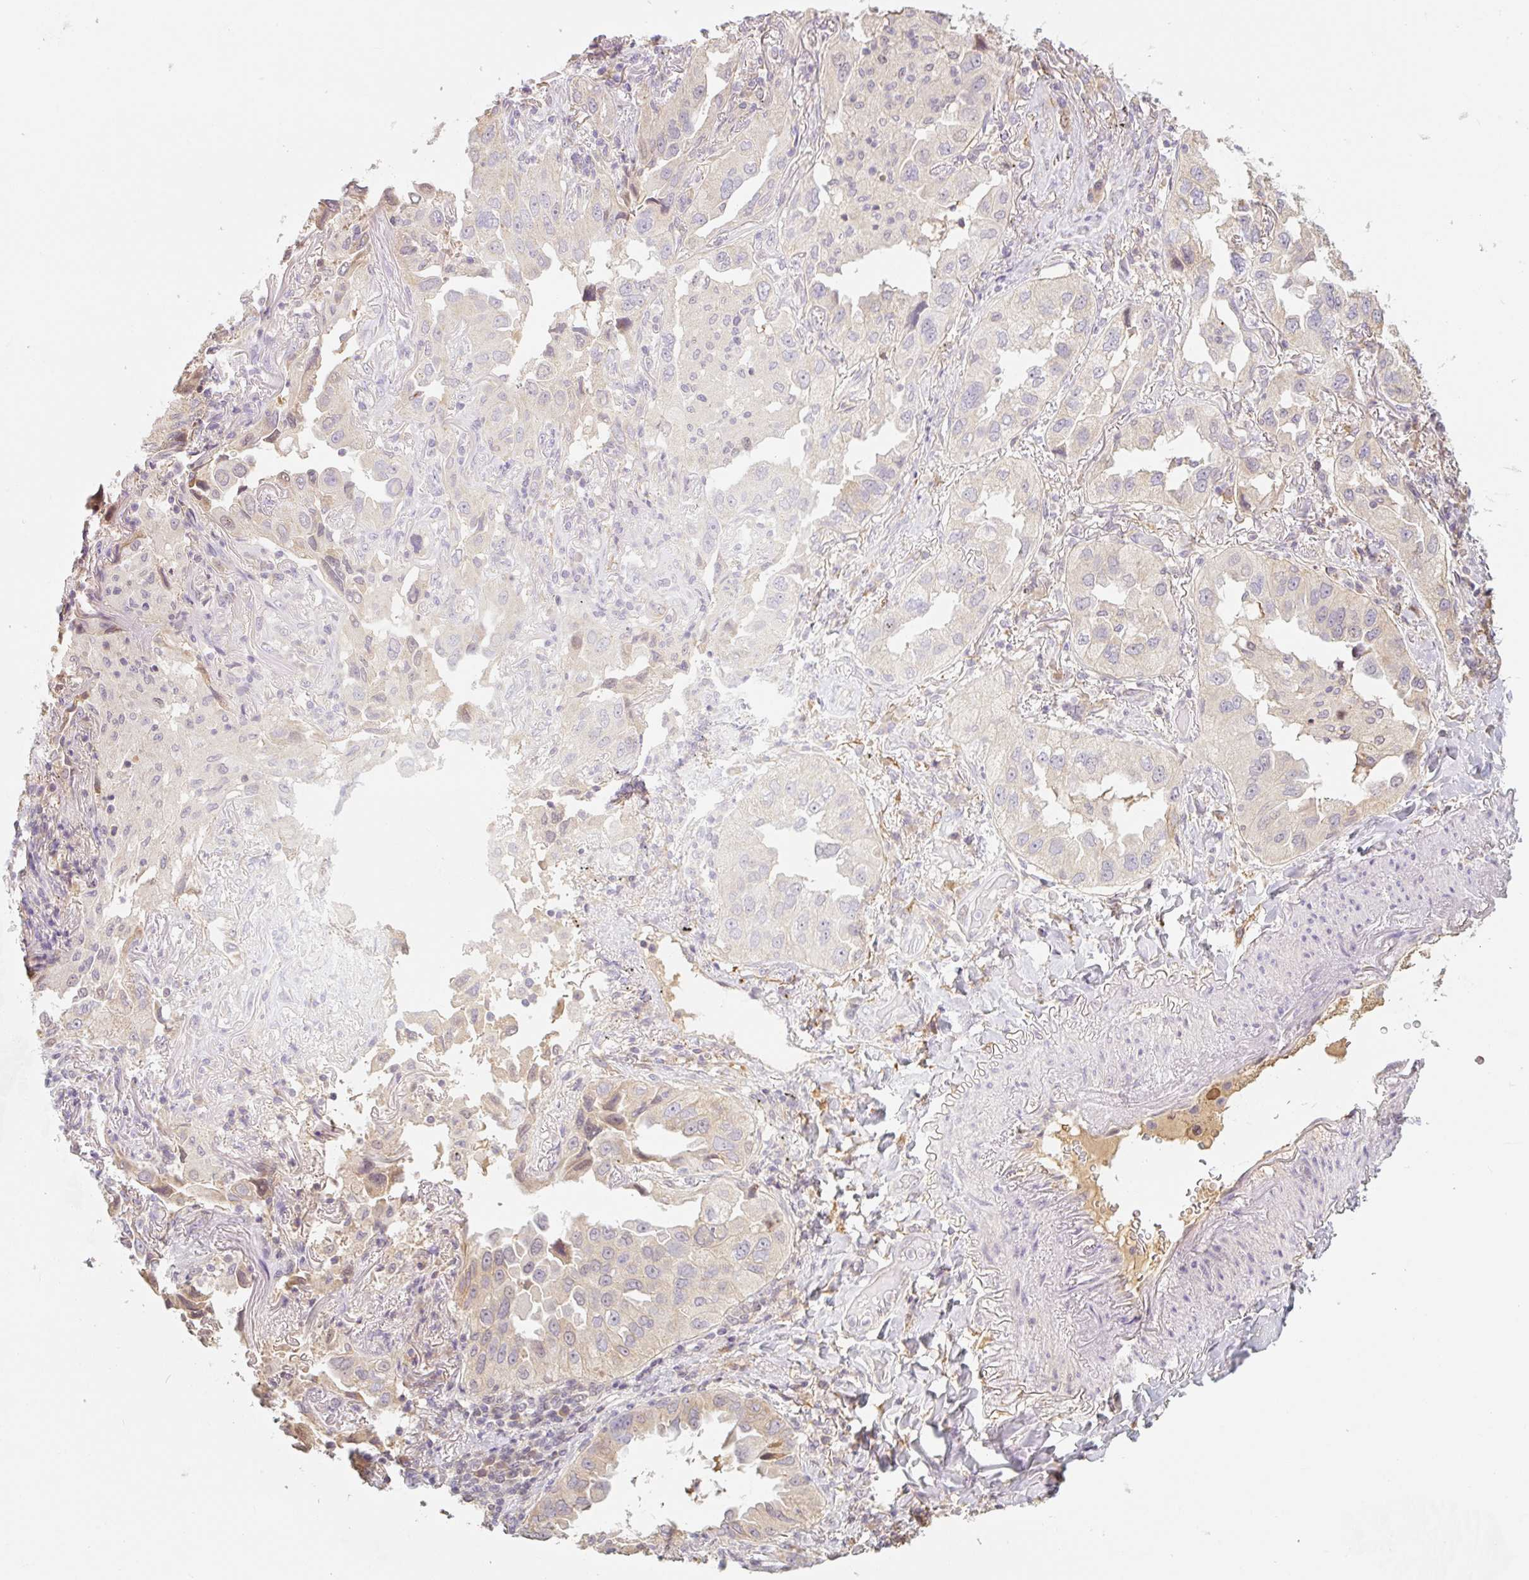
{"staining": {"intensity": "weak", "quantity": "<25%", "location": "cytoplasmic/membranous"}, "tissue": "lung cancer", "cell_type": "Tumor cells", "image_type": "cancer", "snomed": [{"axis": "morphology", "description": "Adenocarcinoma, NOS"}, {"axis": "topography", "description": "Lung"}], "caption": "This is an IHC image of lung adenocarcinoma. There is no staining in tumor cells.", "gene": "MIA2", "patient": {"sex": "female", "age": 69}}